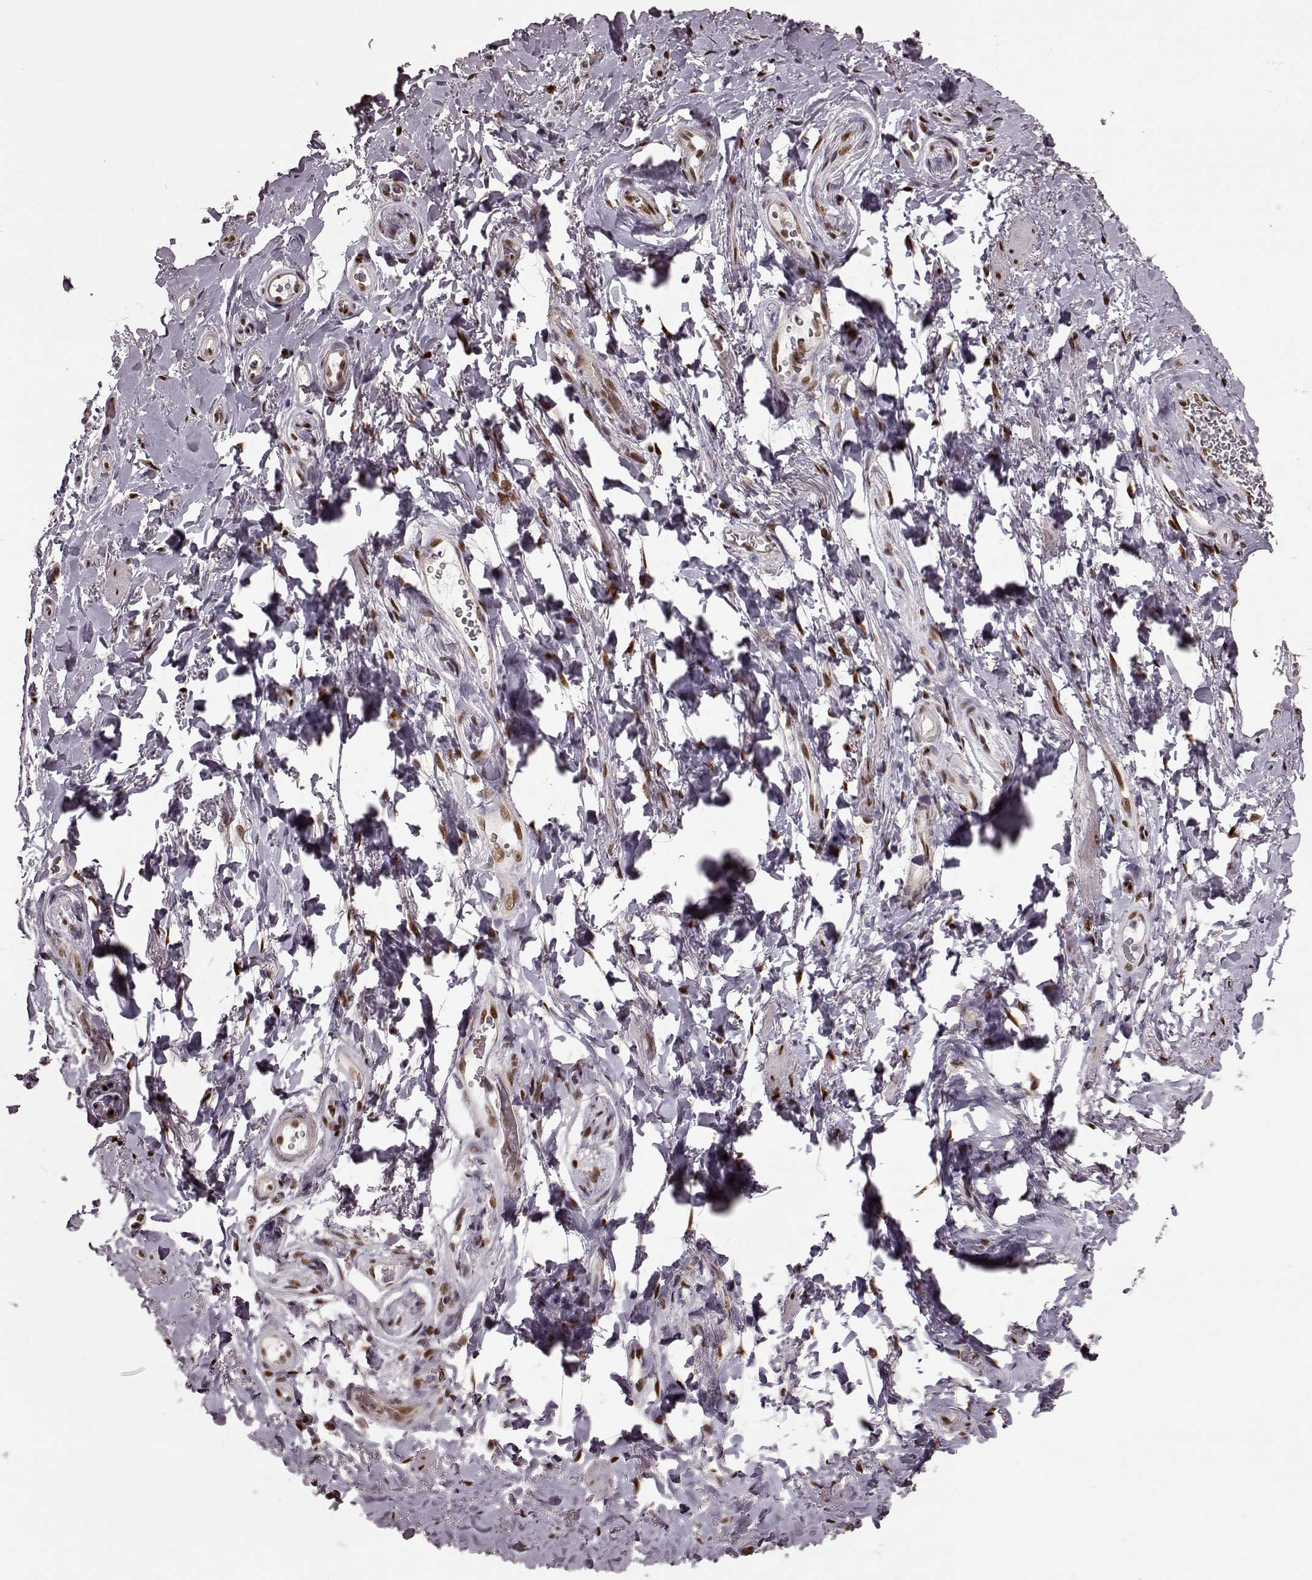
{"staining": {"intensity": "weak", "quantity": "25%-75%", "location": "nuclear"}, "tissue": "adipose tissue", "cell_type": "Adipocytes", "image_type": "normal", "snomed": [{"axis": "morphology", "description": "Normal tissue, NOS"}, {"axis": "topography", "description": "Anal"}, {"axis": "topography", "description": "Peripheral nerve tissue"}], "caption": "High-magnification brightfield microscopy of normal adipose tissue stained with DAB (3,3'-diaminobenzidine) (brown) and counterstained with hematoxylin (blue). adipocytes exhibit weak nuclear expression is appreciated in about25%-75% of cells. Immunohistochemistry (ihc) stains the protein of interest in brown and the nuclei are stained blue.", "gene": "FTO", "patient": {"sex": "male", "age": 53}}